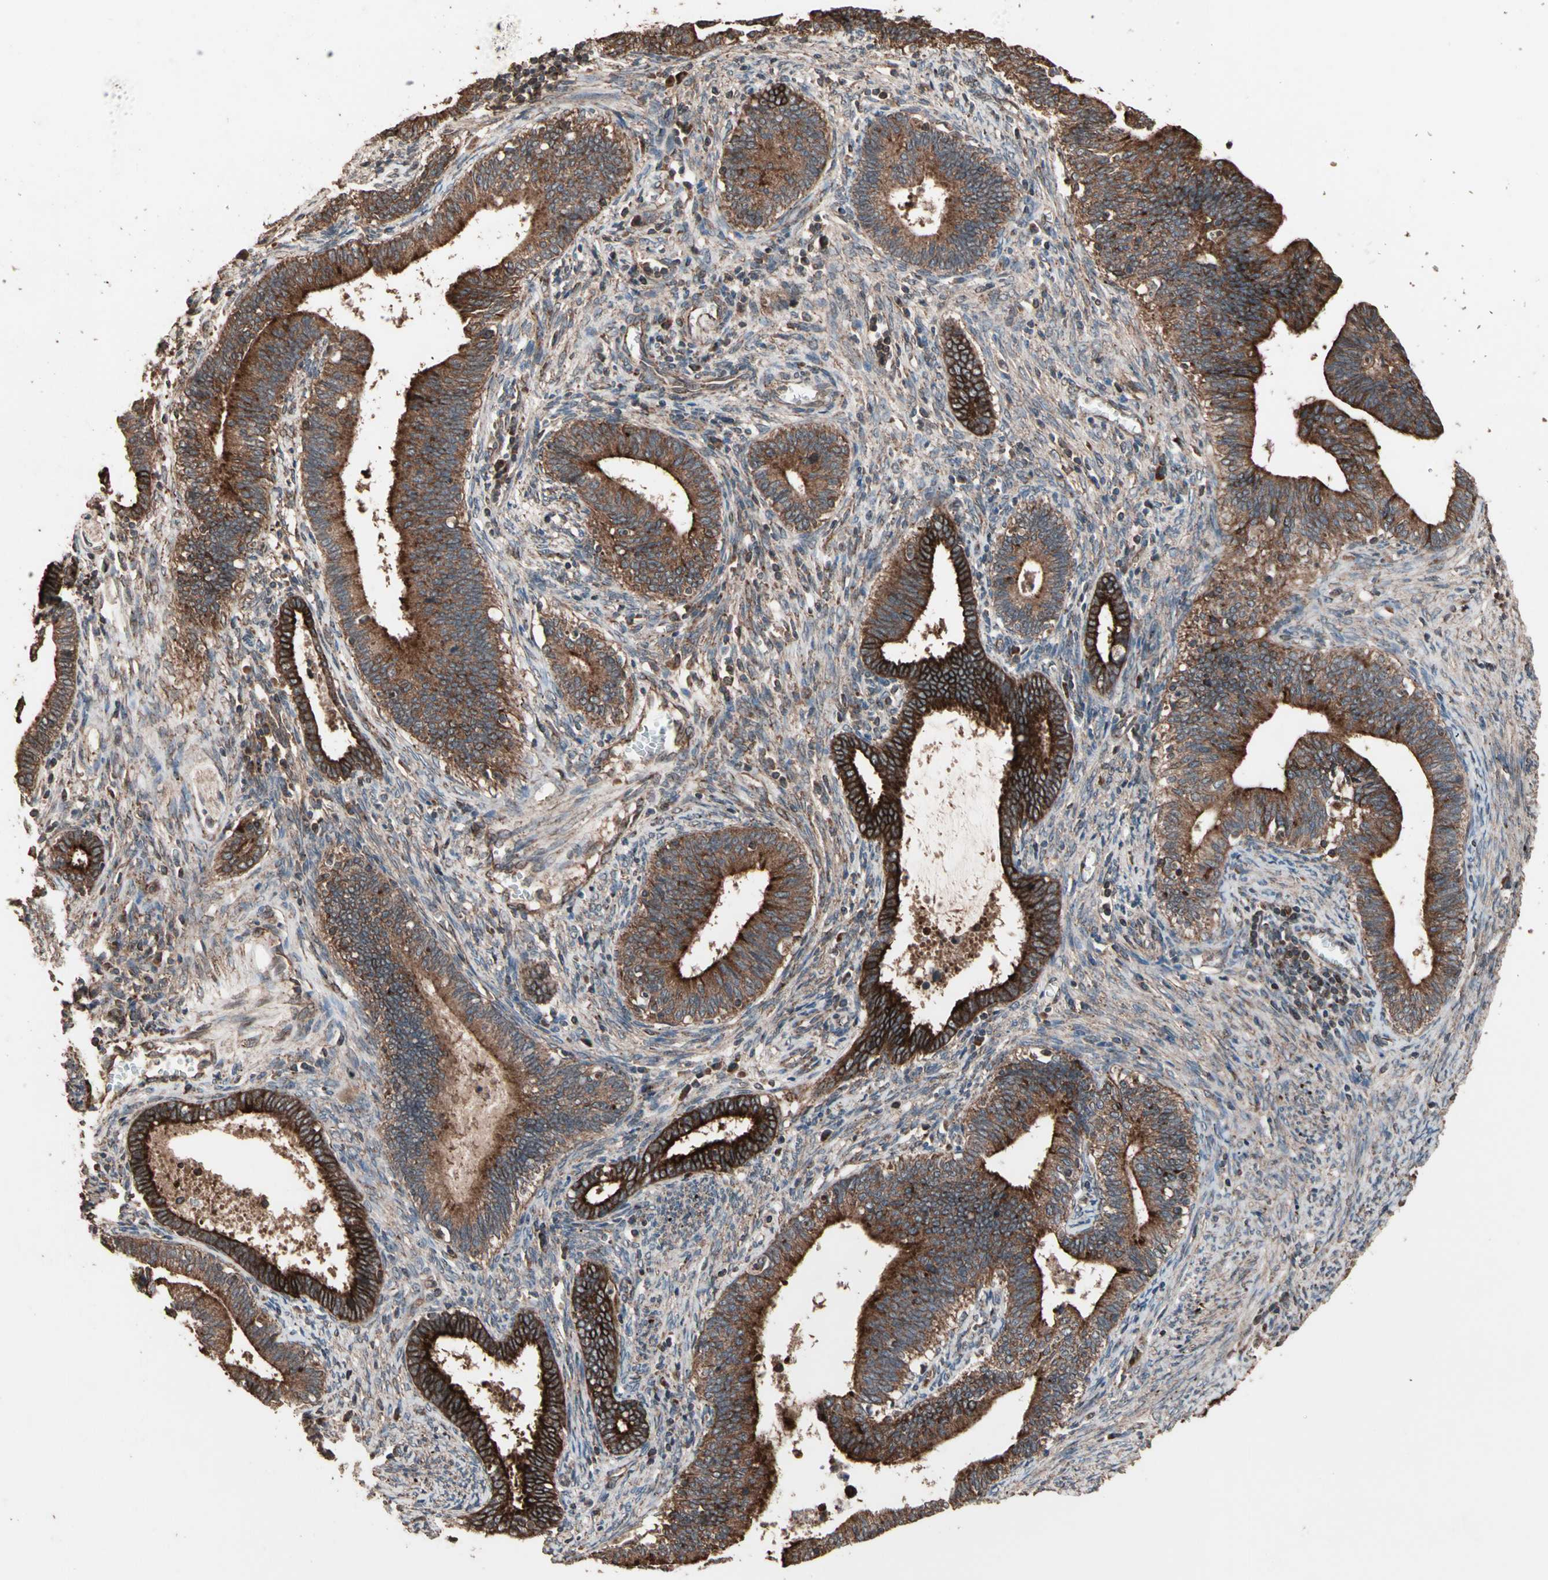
{"staining": {"intensity": "strong", "quantity": ">75%", "location": "cytoplasmic/membranous"}, "tissue": "cervical cancer", "cell_type": "Tumor cells", "image_type": "cancer", "snomed": [{"axis": "morphology", "description": "Adenocarcinoma, NOS"}, {"axis": "topography", "description": "Cervix"}], "caption": "Cervical adenocarcinoma was stained to show a protein in brown. There is high levels of strong cytoplasmic/membranous staining in about >75% of tumor cells. (brown staining indicates protein expression, while blue staining denotes nuclei).", "gene": "MRPL2", "patient": {"sex": "female", "age": 44}}